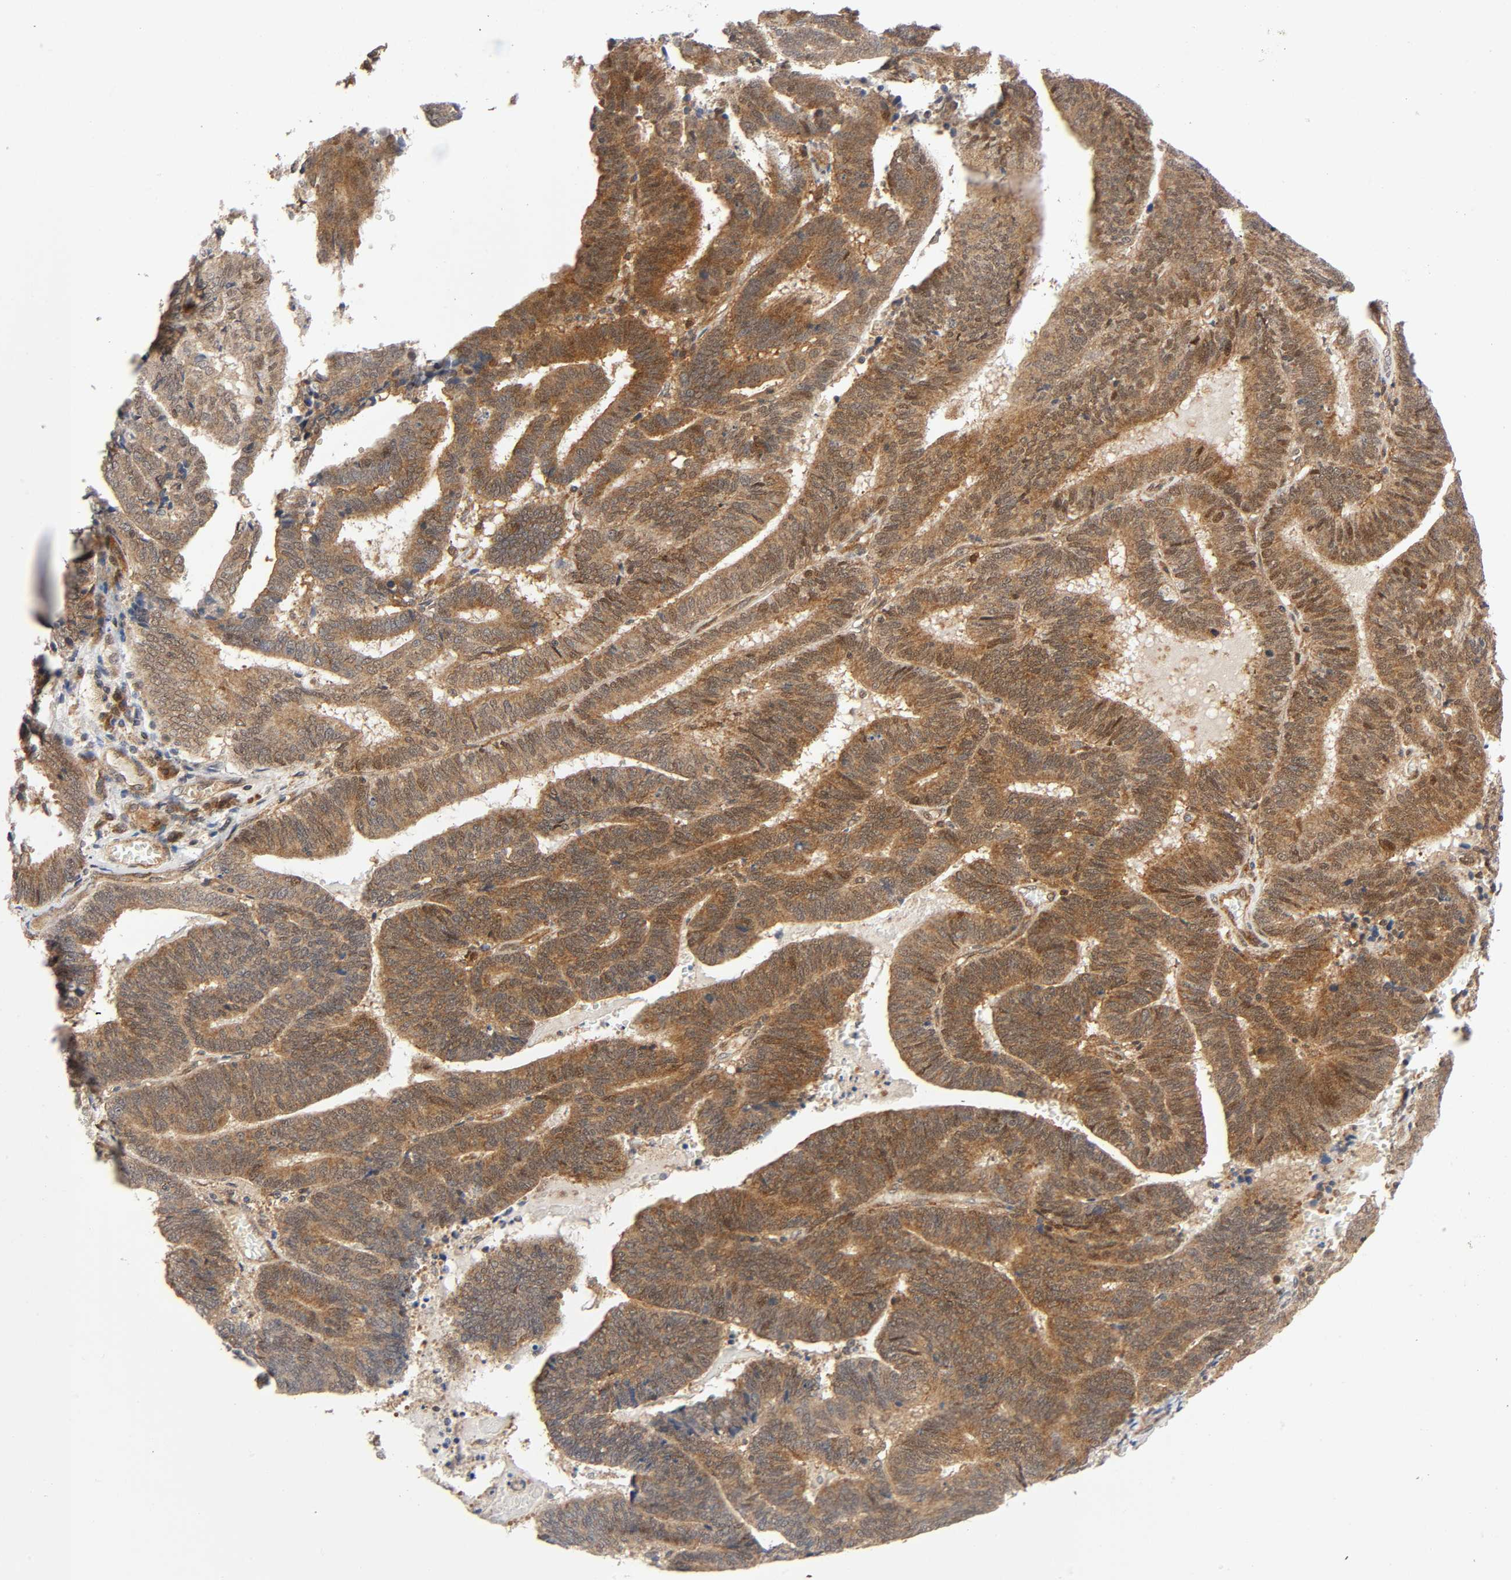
{"staining": {"intensity": "moderate", "quantity": "25%-75%", "location": "cytoplasmic/membranous,nuclear"}, "tissue": "endometrial cancer", "cell_type": "Tumor cells", "image_type": "cancer", "snomed": [{"axis": "morphology", "description": "Adenocarcinoma, NOS"}, {"axis": "topography", "description": "Uterus"}], "caption": "Protein staining exhibits moderate cytoplasmic/membranous and nuclear staining in approximately 25%-75% of tumor cells in endometrial cancer.", "gene": "CASP9", "patient": {"sex": "female", "age": 83}}